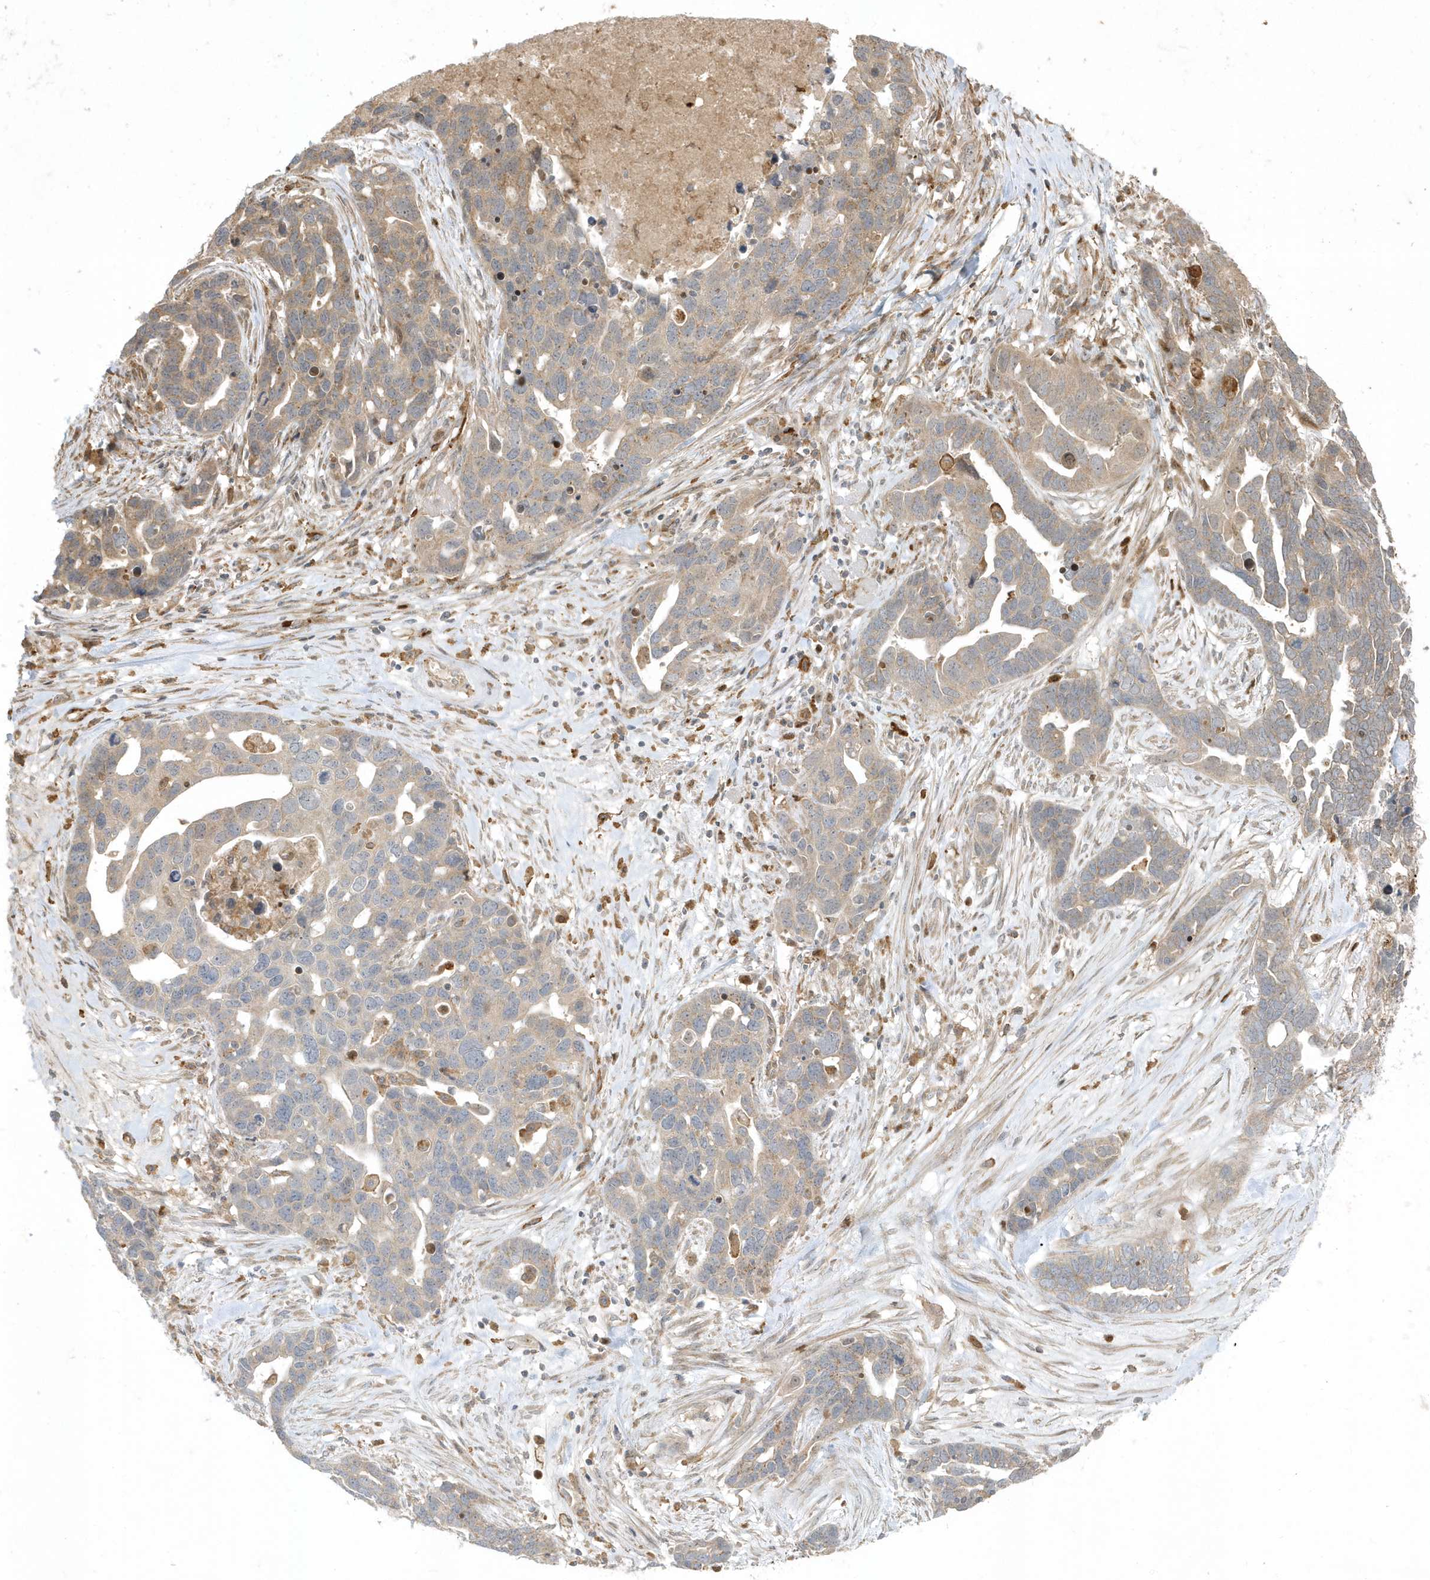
{"staining": {"intensity": "weak", "quantity": "25%-75%", "location": "cytoplasmic/membranous"}, "tissue": "ovarian cancer", "cell_type": "Tumor cells", "image_type": "cancer", "snomed": [{"axis": "morphology", "description": "Cystadenocarcinoma, serous, NOS"}, {"axis": "topography", "description": "Ovary"}], "caption": "Protein expression analysis of serous cystadenocarcinoma (ovarian) displays weak cytoplasmic/membranous positivity in approximately 25%-75% of tumor cells.", "gene": "IFT57", "patient": {"sex": "female", "age": 54}}